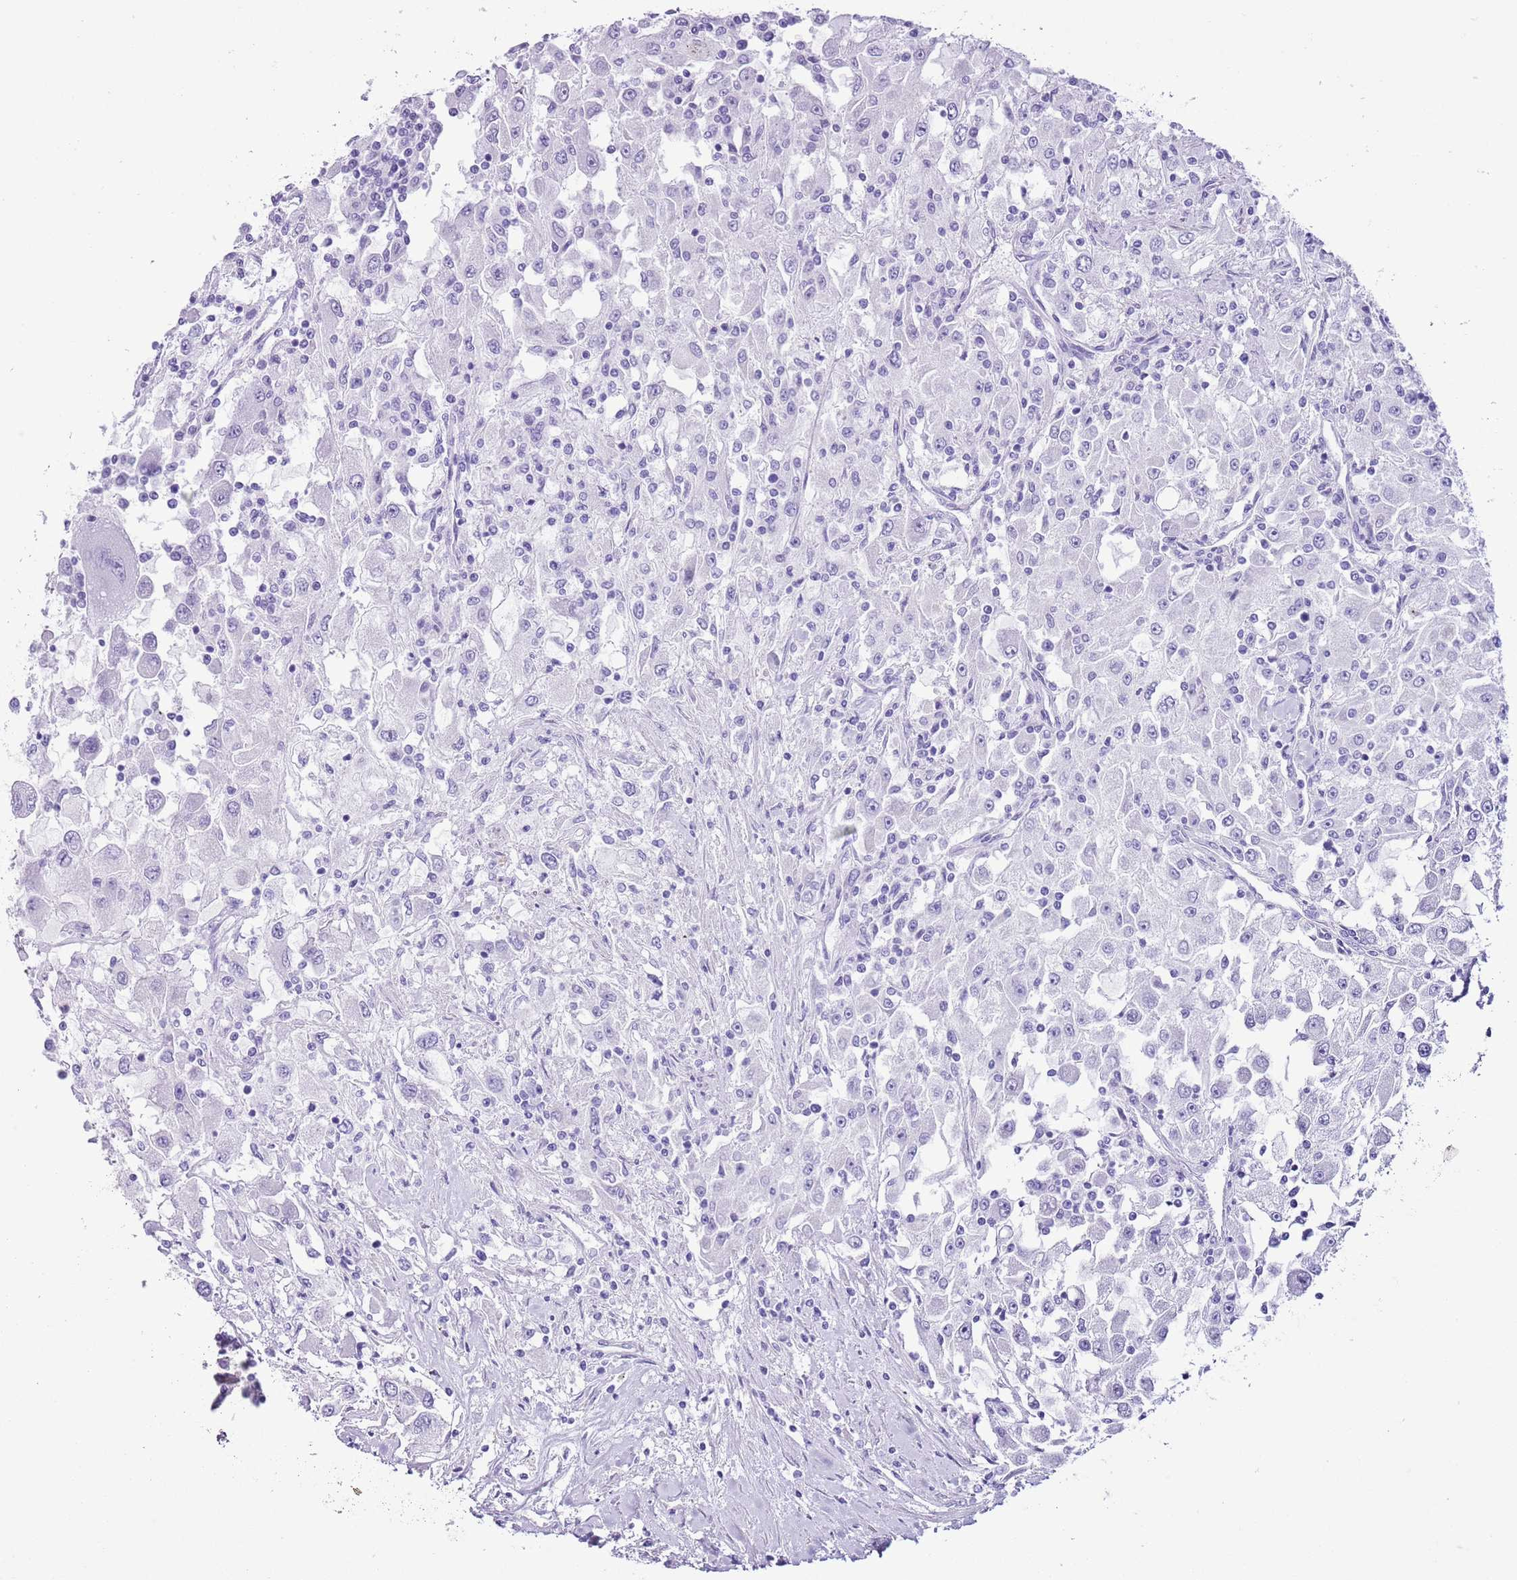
{"staining": {"intensity": "negative", "quantity": "none", "location": "none"}, "tissue": "renal cancer", "cell_type": "Tumor cells", "image_type": "cancer", "snomed": [{"axis": "morphology", "description": "Adenocarcinoma, NOS"}, {"axis": "topography", "description": "Kidney"}], "caption": "Tumor cells are negative for brown protein staining in renal cancer (adenocarcinoma).", "gene": "SLC7A14", "patient": {"sex": "female", "age": 67}}